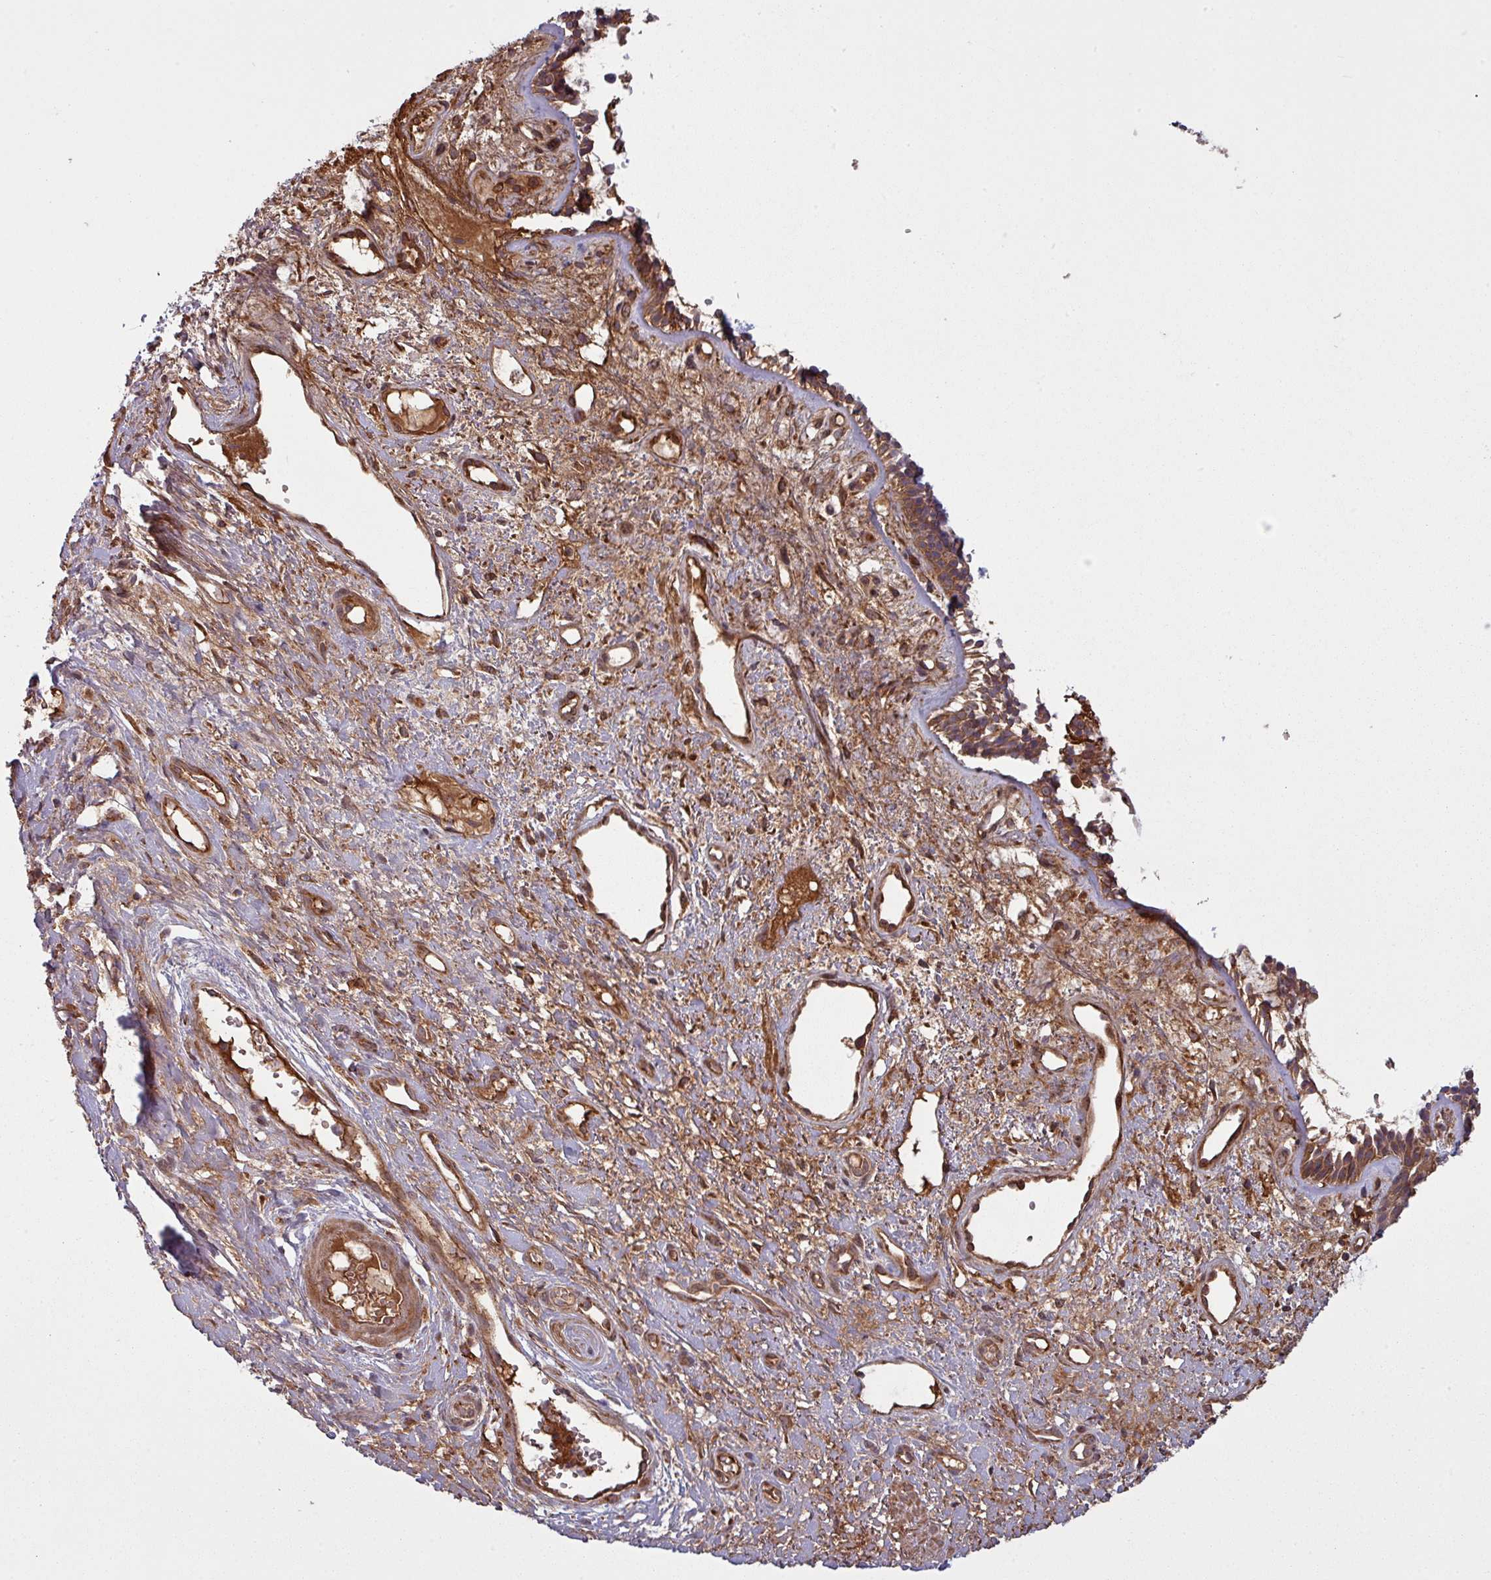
{"staining": {"intensity": "moderate", "quantity": ">75%", "location": "cytoplasmic/membranous,nuclear"}, "tissue": "nasopharynx", "cell_type": "Respiratory epithelial cells", "image_type": "normal", "snomed": [{"axis": "morphology", "description": "Normal tissue, NOS"}, {"axis": "topography", "description": "Cartilage tissue"}, {"axis": "topography", "description": "Nasopharynx"}, {"axis": "topography", "description": "Thyroid gland"}], "caption": "A medium amount of moderate cytoplasmic/membranous,nuclear positivity is appreciated in about >75% of respiratory epithelial cells in benign nasopharynx.", "gene": "SNRNP25", "patient": {"sex": "male", "age": 63}}